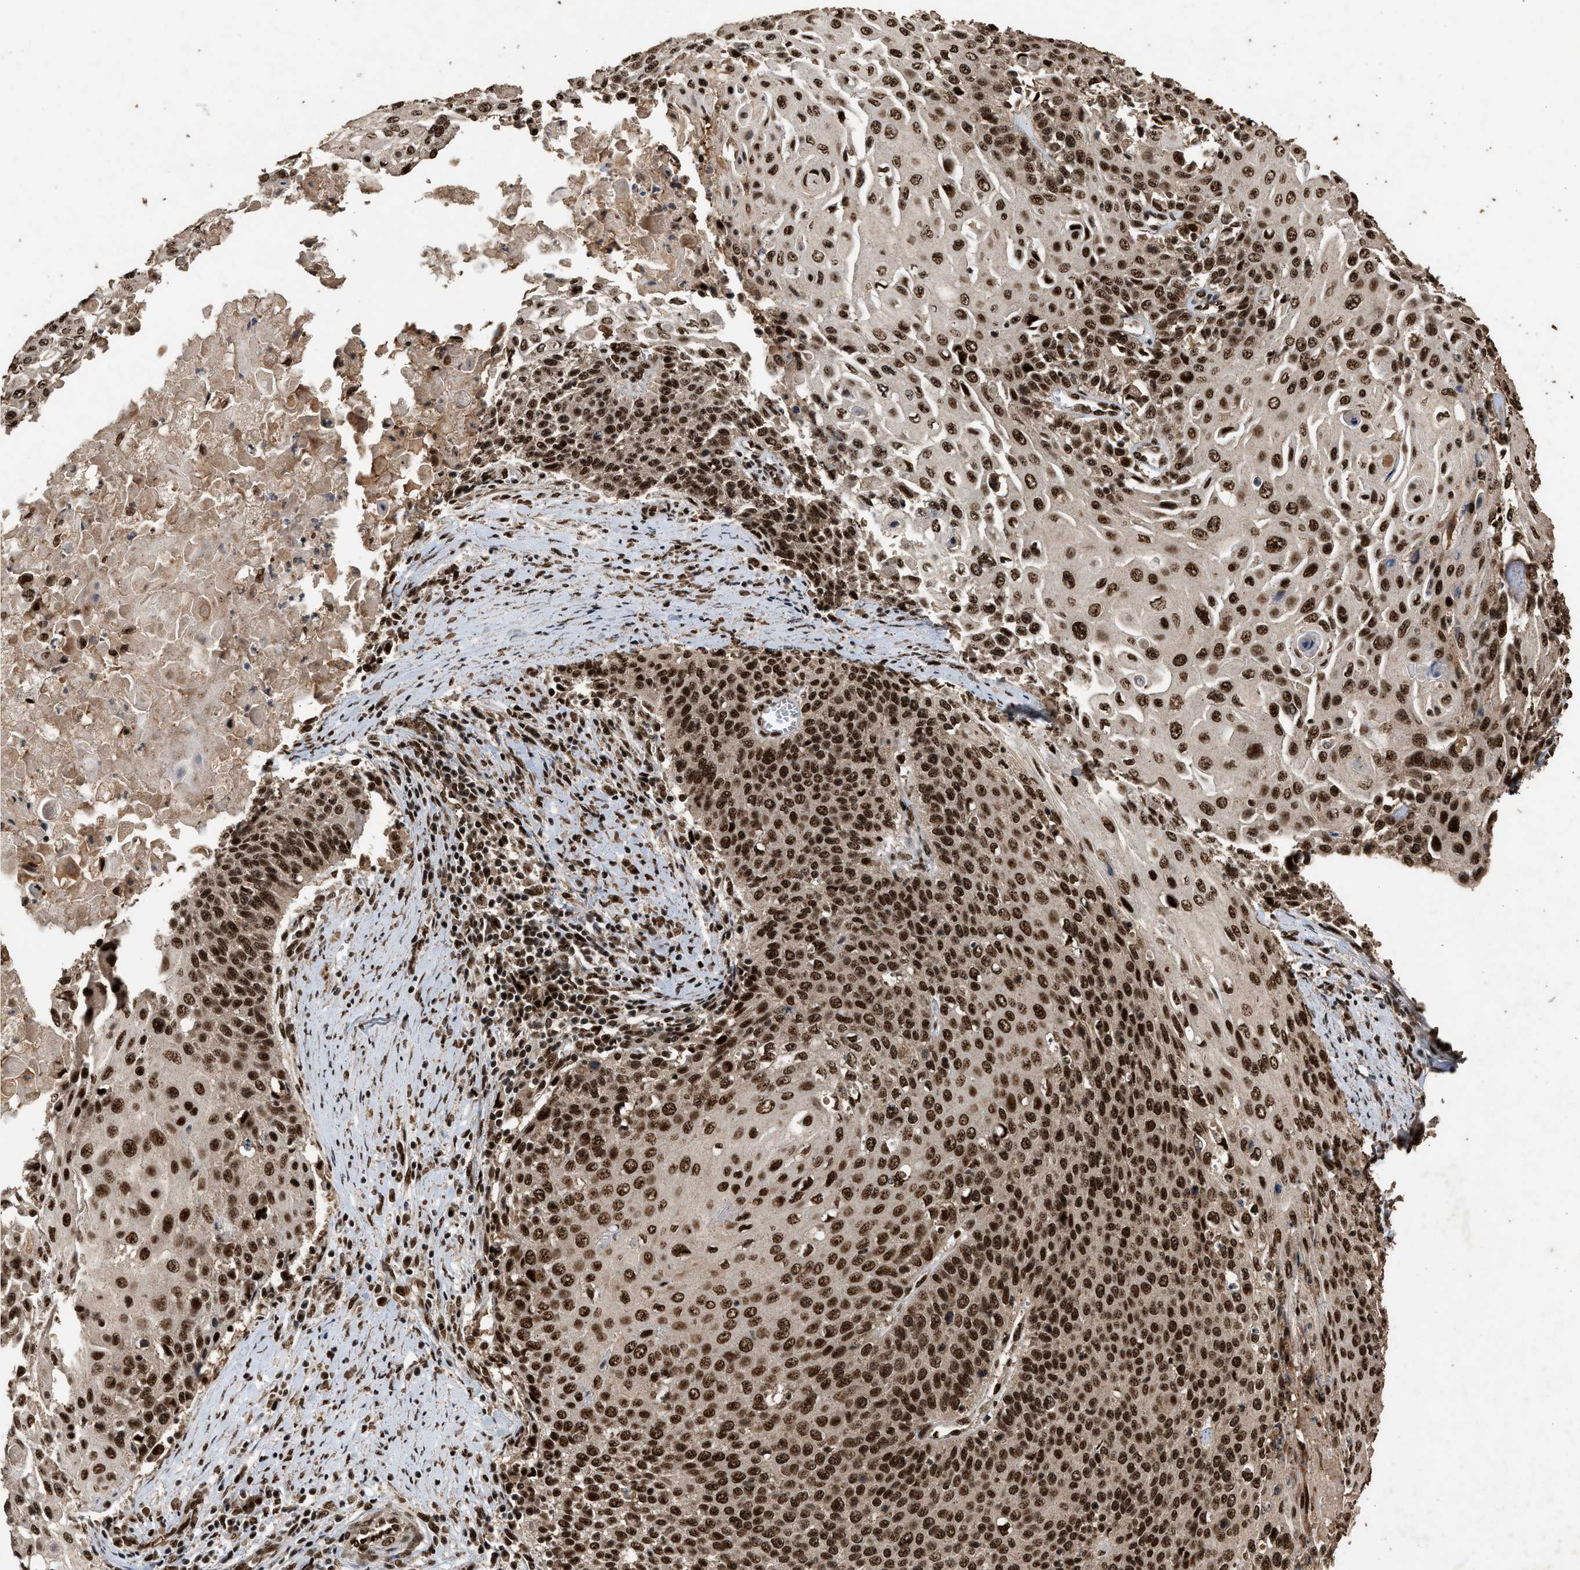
{"staining": {"intensity": "strong", "quantity": ">75%", "location": "nuclear"}, "tissue": "cervical cancer", "cell_type": "Tumor cells", "image_type": "cancer", "snomed": [{"axis": "morphology", "description": "Squamous cell carcinoma, NOS"}, {"axis": "topography", "description": "Cervix"}], "caption": "DAB immunohistochemical staining of human squamous cell carcinoma (cervical) shows strong nuclear protein positivity in about >75% of tumor cells.", "gene": "PPP4R3B", "patient": {"sex": "female", "age": 39}}